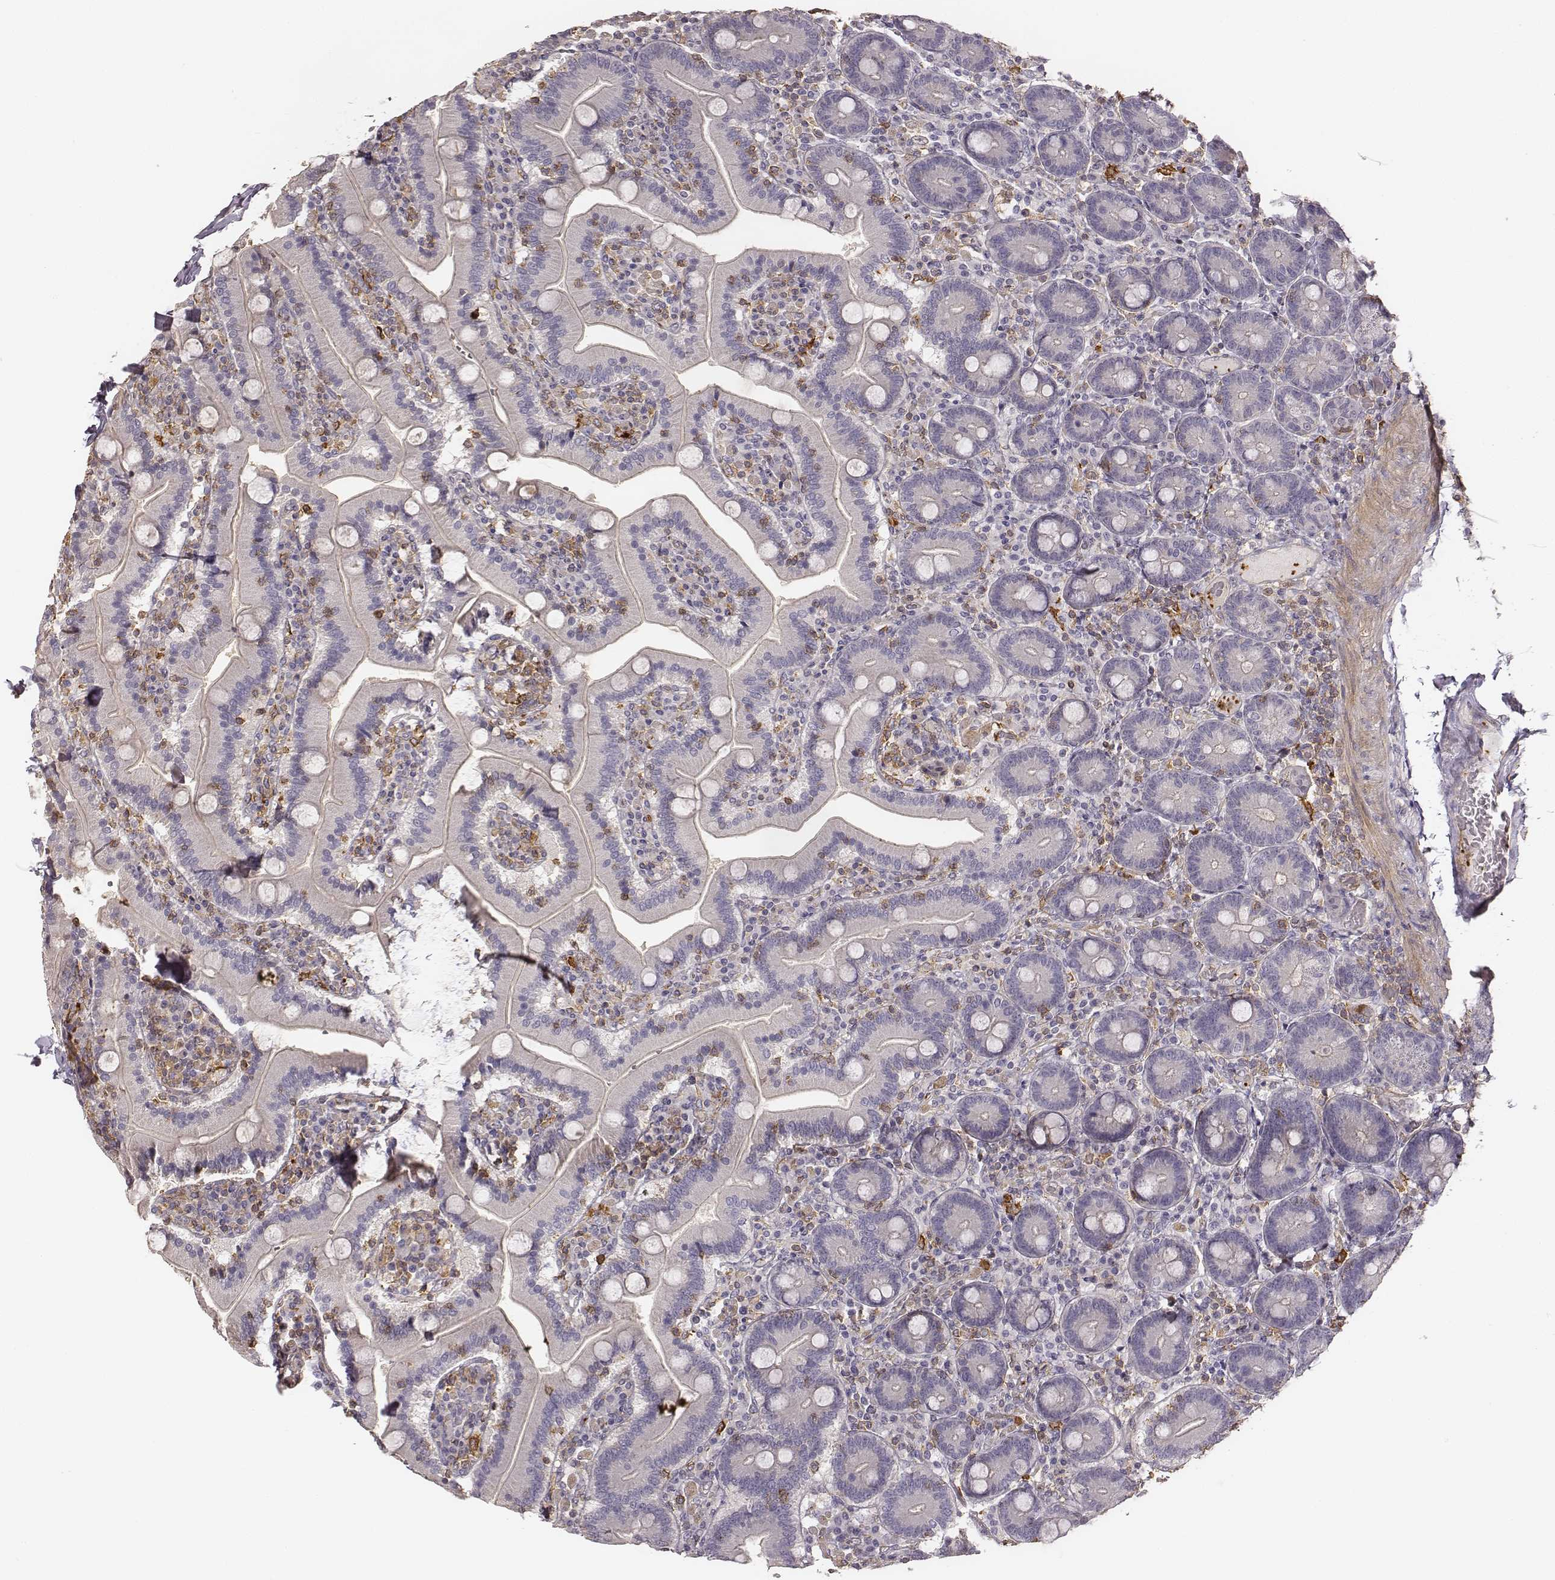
{"staining": {"intensity": "negative", "quantity": "none", "location": "none"}, "tissue": "duodenum", "cell_type": "Glandular cells", "image_type": "normal", "snomed": [{"axis": "morphology", "description": "Normal tissue, NOS"}, {"axis": "topography", "description": "Duodenum"}], "caption": "Immunohistochemistry (IHC) image of benign duodenum stained for a protein (brown), which exhibits no staining in glandular cells. (DAB IHC with hematoxylin counter stain).", "gene": "ZYX", "patient": {"sex": "female", "age": 62}}